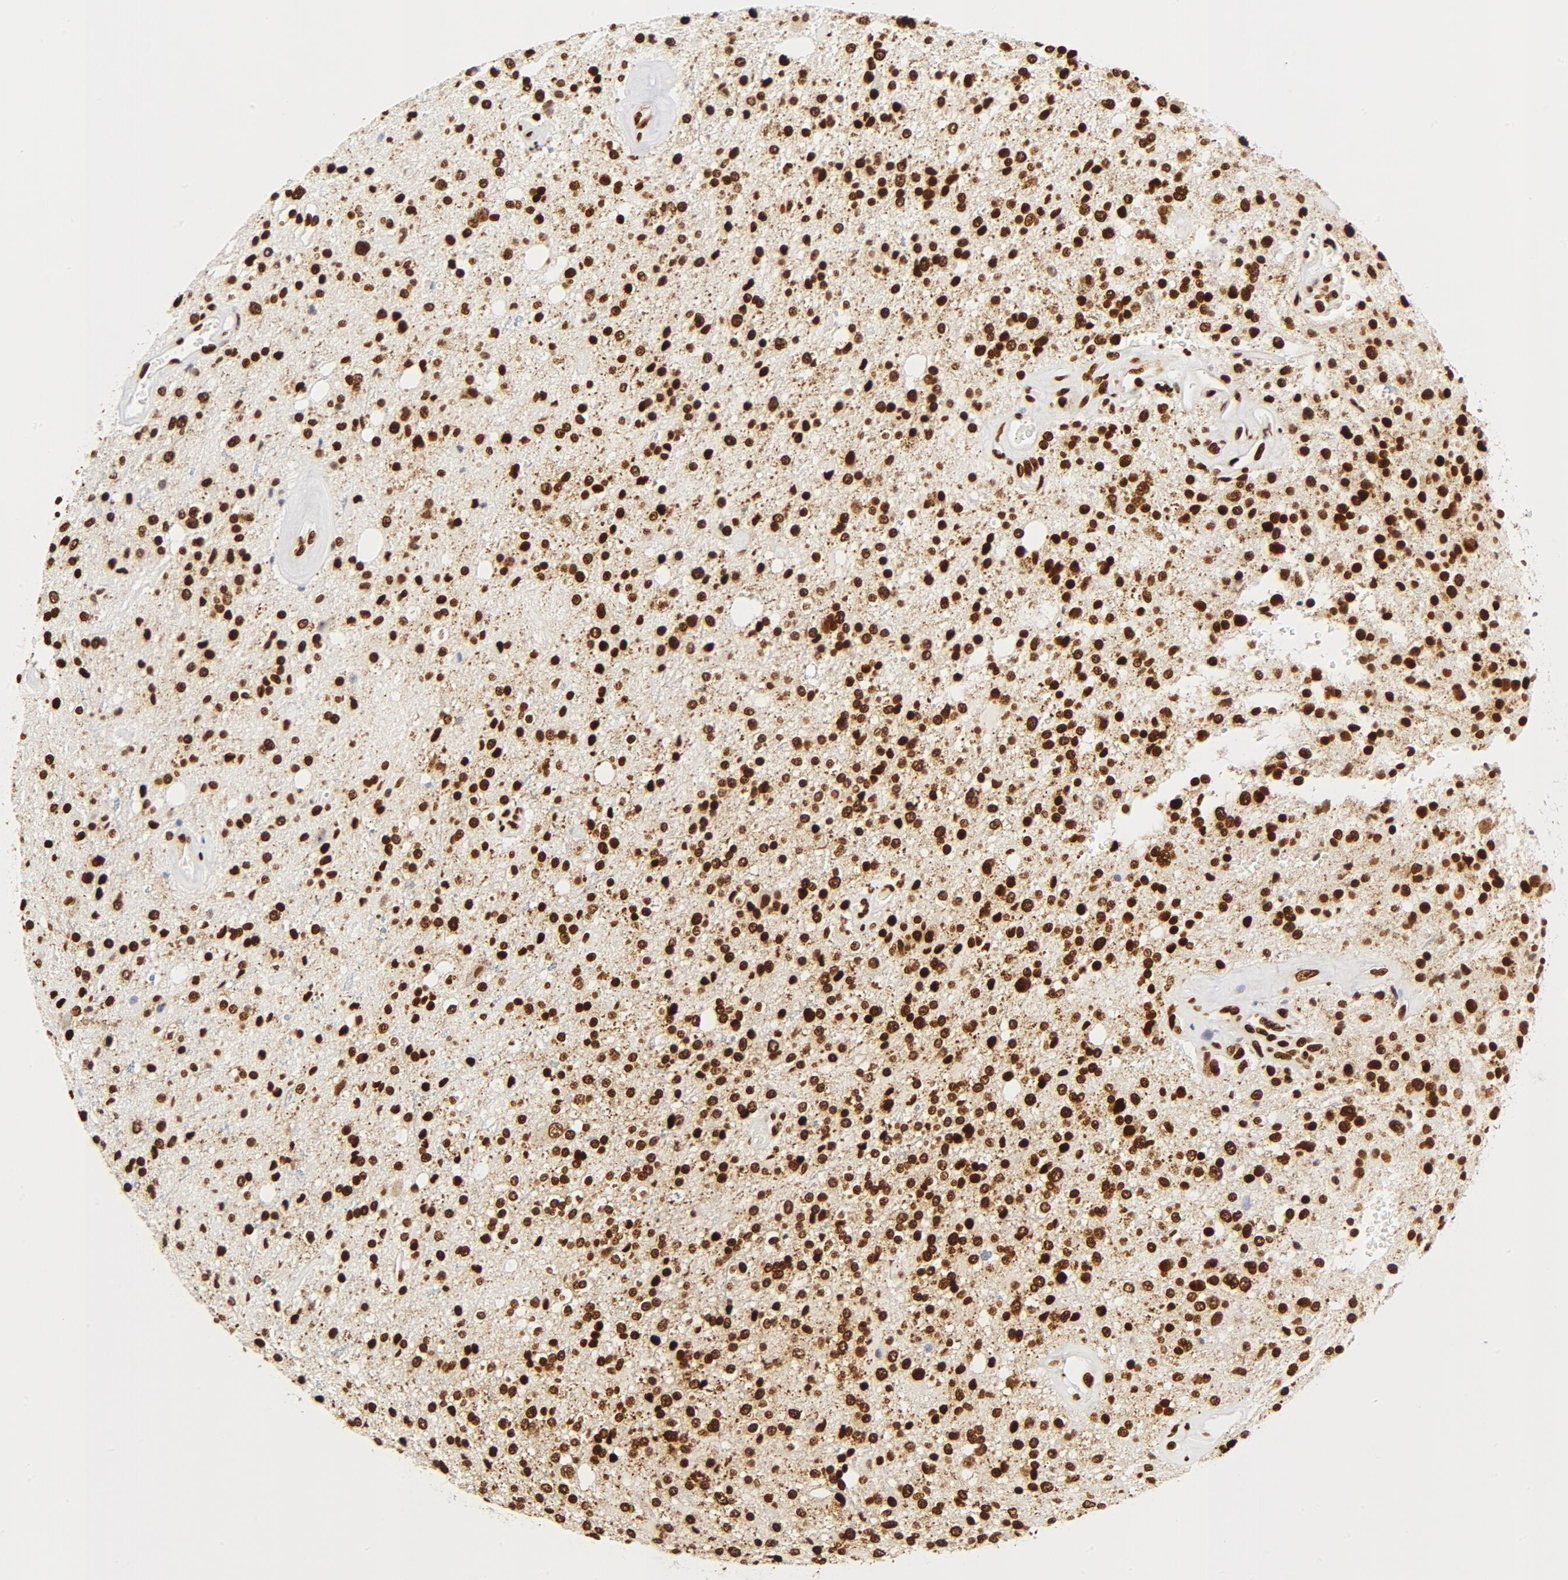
{"staining": {"intensity": "strong", "quantity": ">75%", "location": "nuclear"}, "tissue": "glioma", "cell_type": "Tumor cells", "image_type": "cancer", "snomed": [{"axis": "morphology", "description": "Glioma, malignant, High grade"}, {"axis": "topography", "description": "Brain"}], "caption": "DAB (3,3'-diaminobenzidine) immunohistochemical staining of glioma shows strong nuclear protein expression in approximately >75% of tumor cells. Using DAB (3,3'-diaminobenzidine) (brown) and hematoxylin (blue) stains, captured at high magnification using brightfield microscopy.", "gene": "CTBP1", "patient": {"sex": "male", "age": 47}}